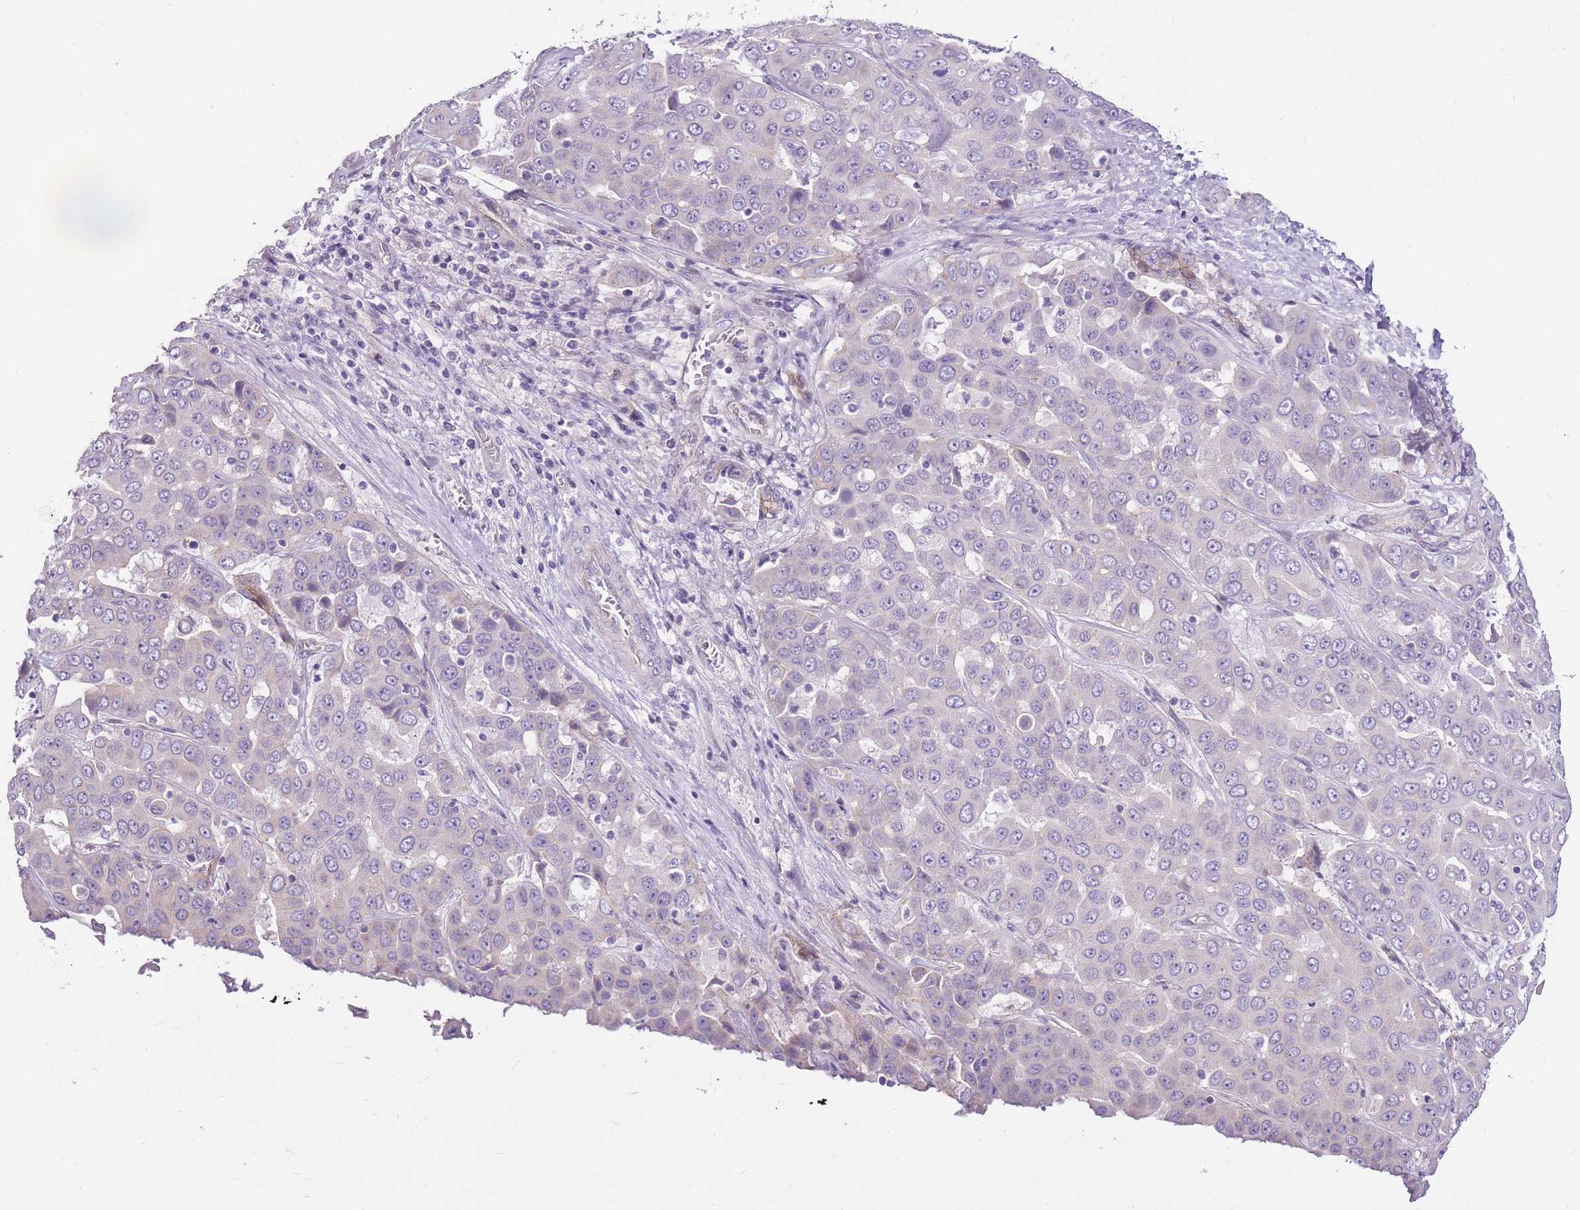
{"staining": {"intensity": "negative", "quantity": "none", "location": "none"}, "tissue": "liver cancer", "cell_type": "Tumor cells", "image_type": "cancer", "snomed": [{"axis": "morphology", "description": "Cholangiocarcinoma"}, {"axis": "topography", "description": "Liver"}], "caption": "High power microscopy image of an immunohistochemistry micrograph of liver cancer (cholangiocarcinoma), revealing no significant positivity in tumor cells.", "gene": "CLBA1", "patient": {"sex": "female", "age": 52}}